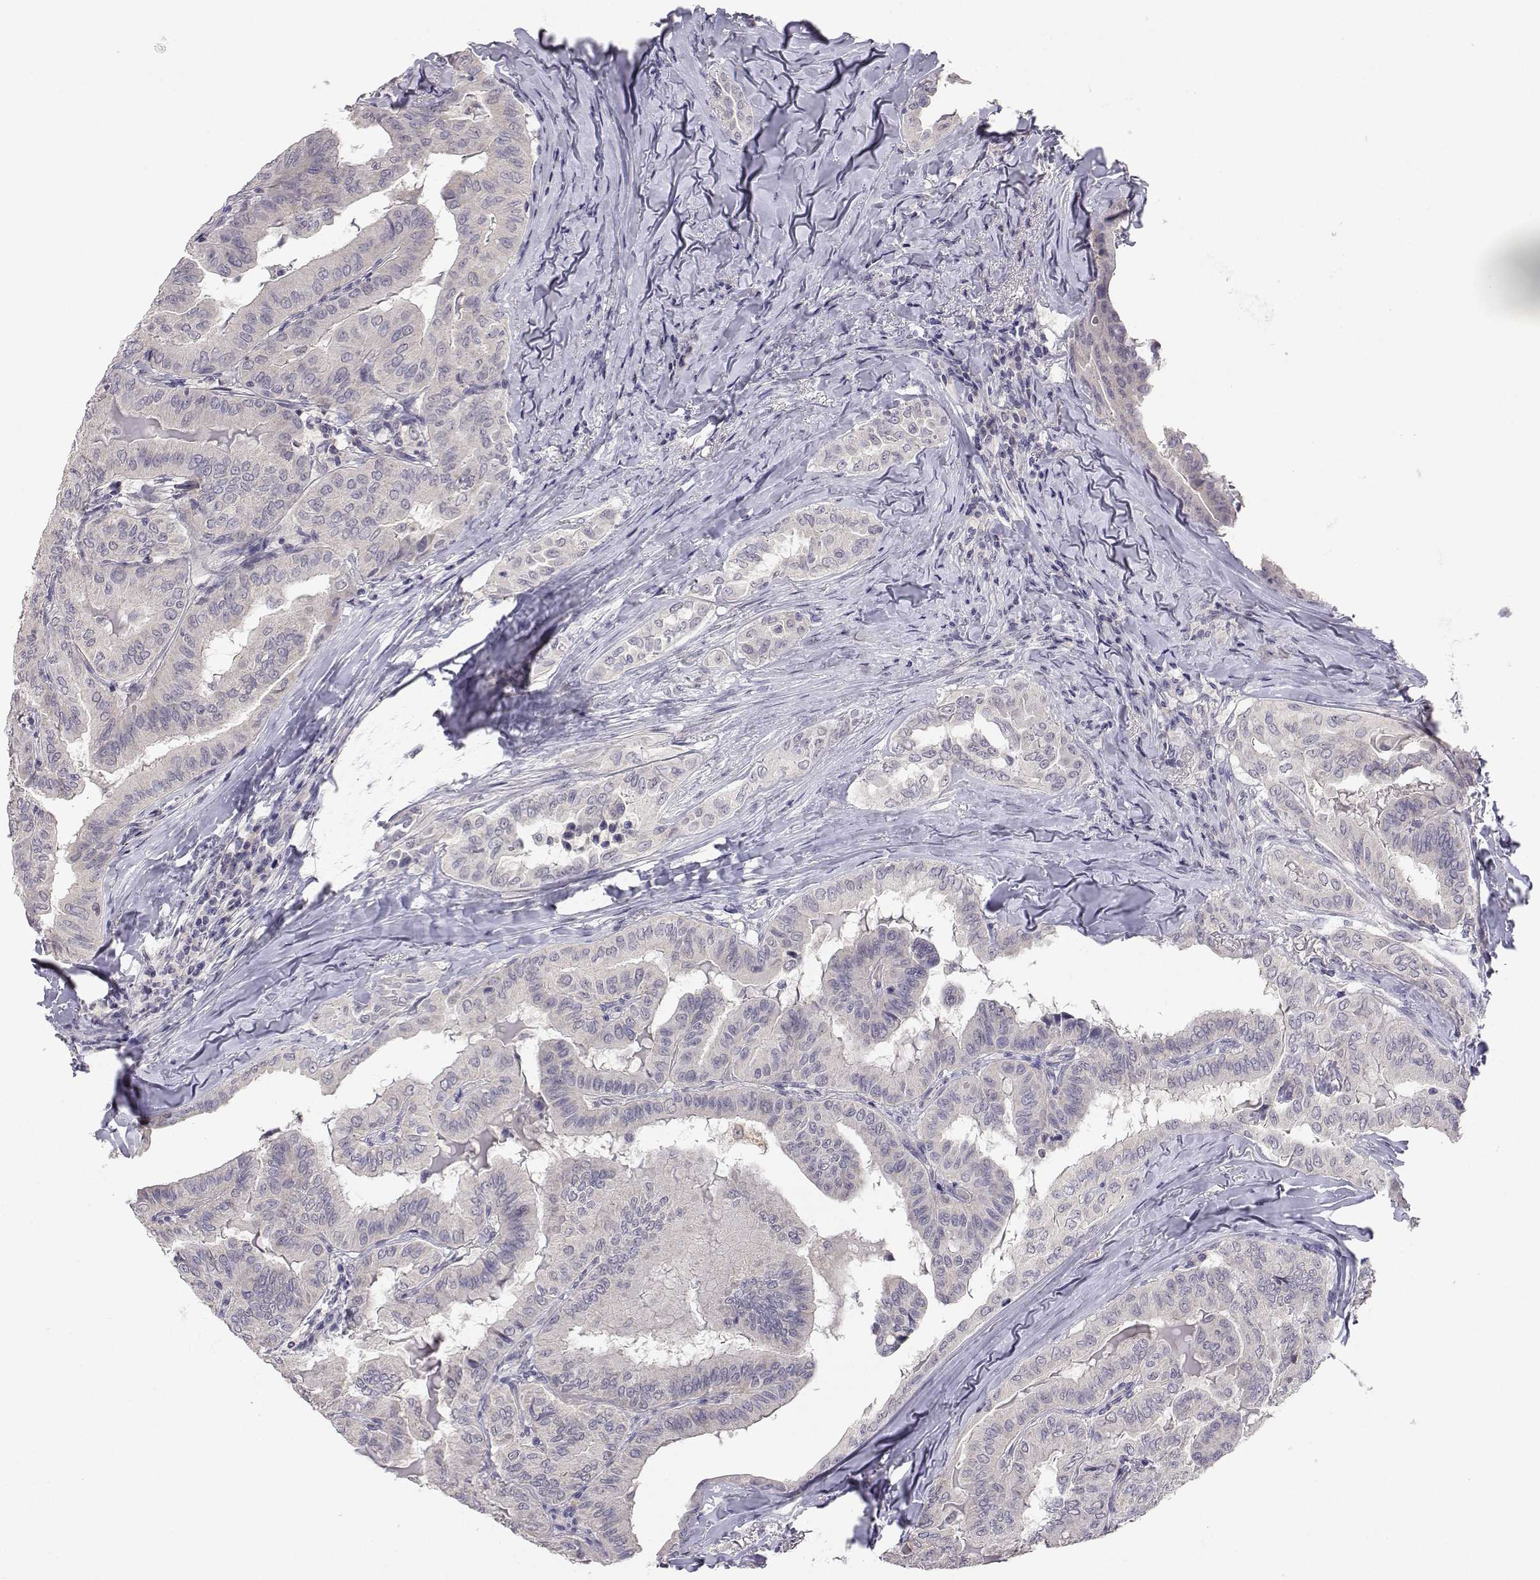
{"staining": {"intensity": "negative", "quantity": "none", "location": "none"}, "tissue": "thyroid cancer", "cell_type": "Tumor cells", "image_type": "cancer", "snomed": [{"axis": "morphology", "description": "Papillary adenocarcinoma, NOS"}, {"axis": "topography", "description": "Thyroid gland"}], "caption": "Papillary adenocarcinoma (thyroid) stained for a protein using immunohistochemistry displays no expression tumor cells.", "gene": "SLC6A3", "patient": {"sex": "female", "age": 68}}